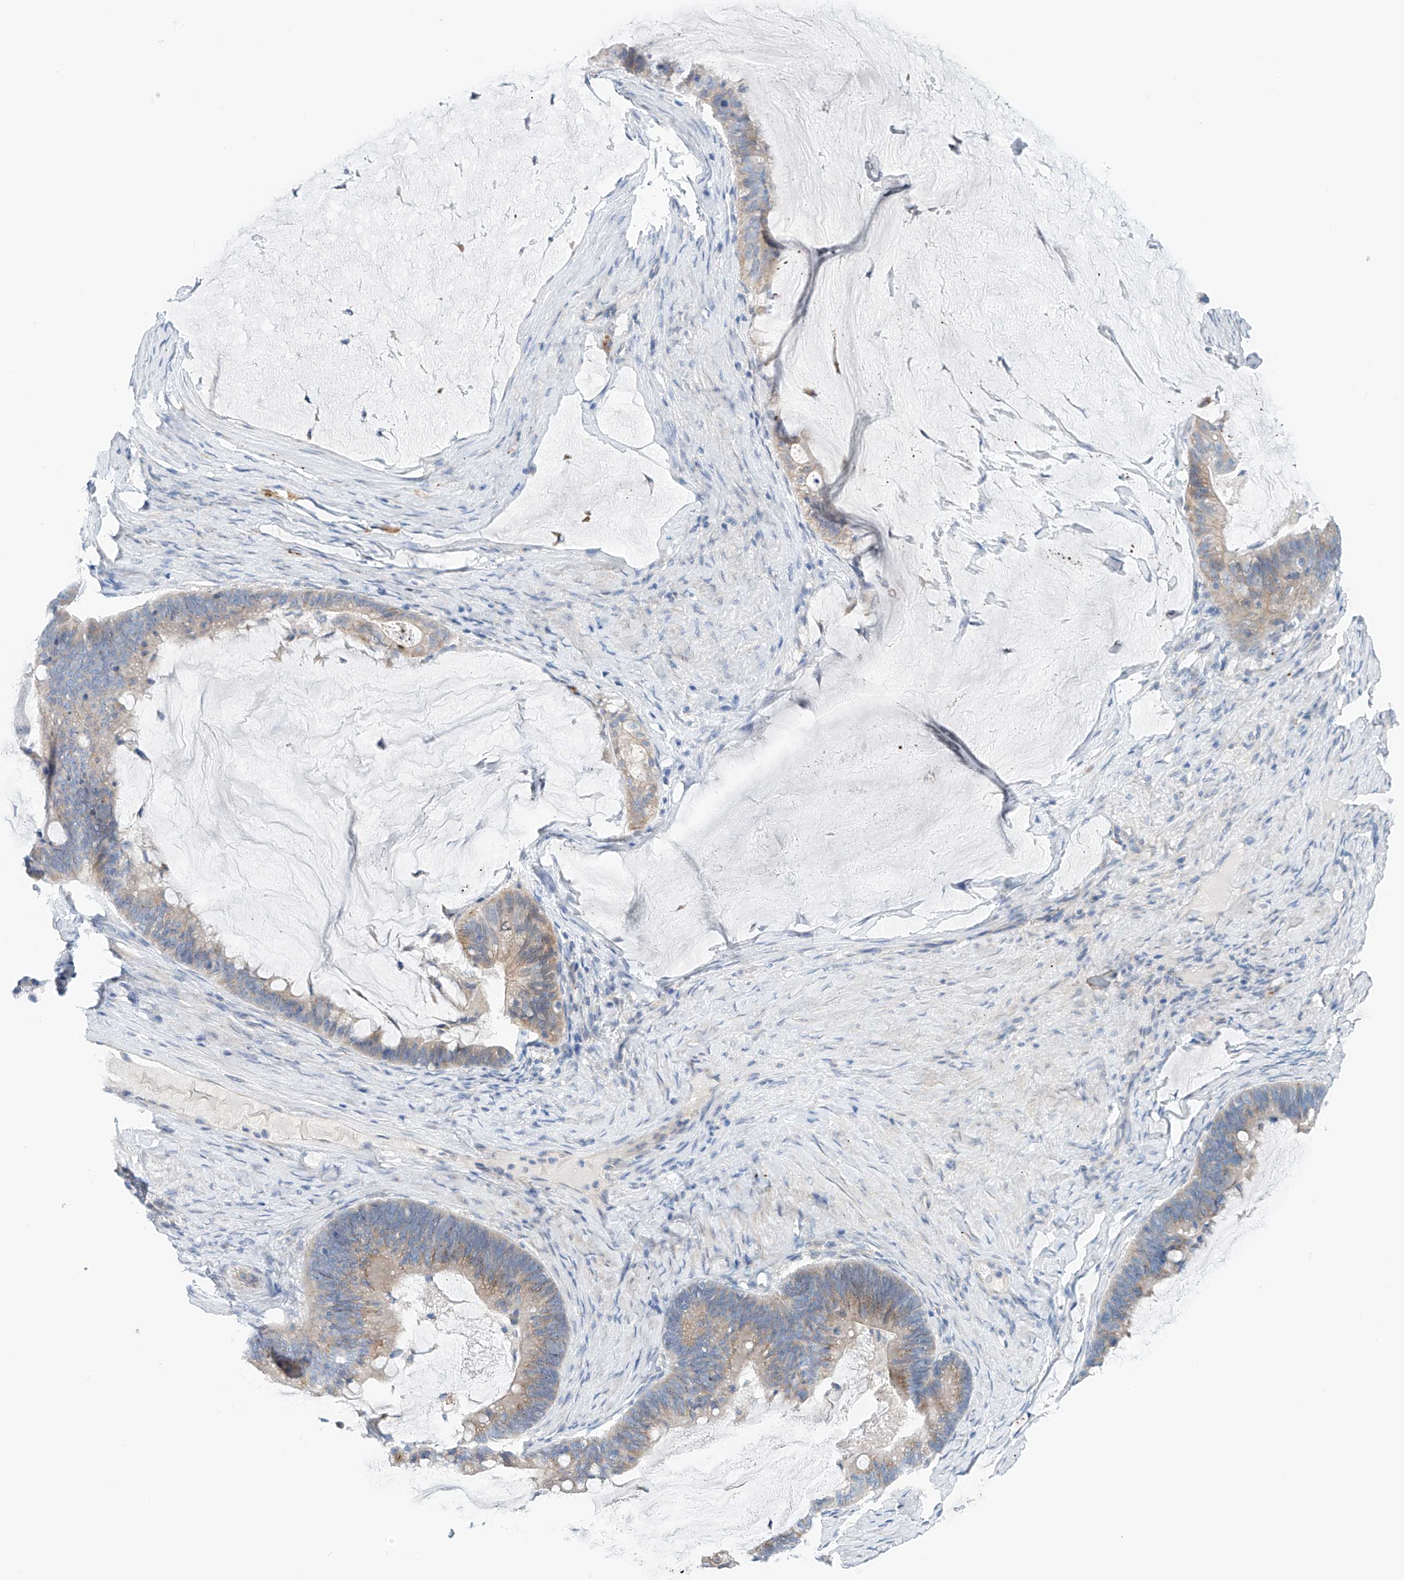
{"staining": {"intensity": "weak", "quantity": "25%-75%", "location": "cytoplasmic/membranous"}, "tissue": "ovarian cancer", "cell_type": "Tumor cells", "image_type": "cancer", "snomed": [{"axis": "morphology", "description": "Cystadenocarcinoma, mucinous, NOS"}, {"axis": "topography", "description": "Ovary"}], "caption": "This micrograph displays immunohistochemistry staining of human mucinous cystadenocarcinoma (ovarian), with low weak cytoplasmic/membranous positivity in approximately 25%-75% of tumor cells.", "gene": "CEP85L", "patient": {"sex": "female", "age": 61}}